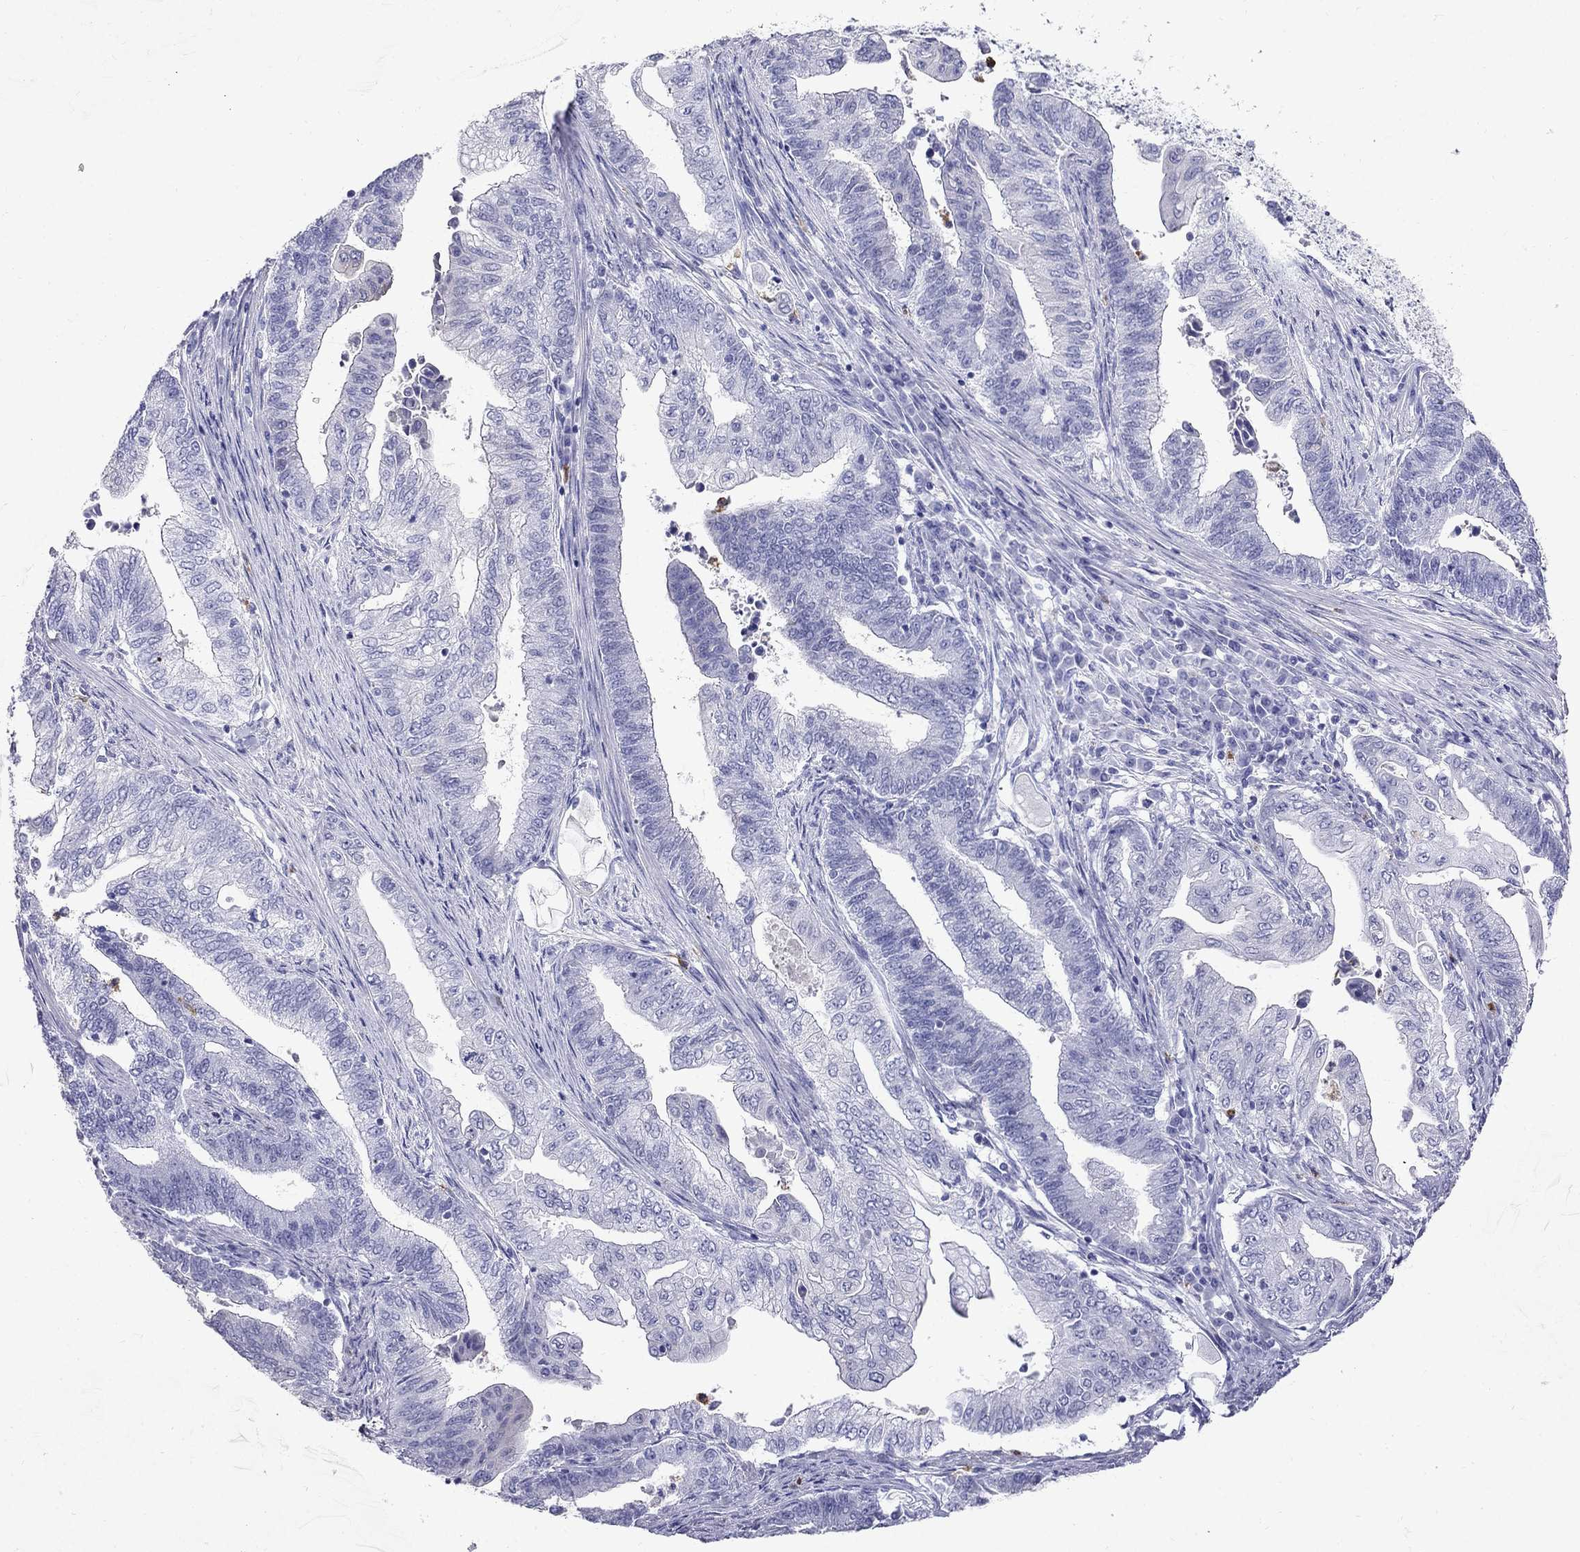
{"staining": {"intensity": "negative", "quantity": "none", "location": "none"}, "tissue": "endometrial cancer", "cell_type": "Tumor cells", "image_type": "cancer", "snomed": [{"axis": "morphology", "description": "Adenocarcinoma, NOS"}, {"axis": "topography", "description": "Uterus"}, {"axis": "topography", "description": "Endometrium"}], "caption": "There is no significant positivity in tumor cells of endometrial cancer. The staining was performed using DAB to visualize the protein expression in brown, while the nuclei were stained in blue with hematoxylin (Magnification: 20x).", "gene": "PPP1R36", "patient": {"sex": "female", "age": 54}}